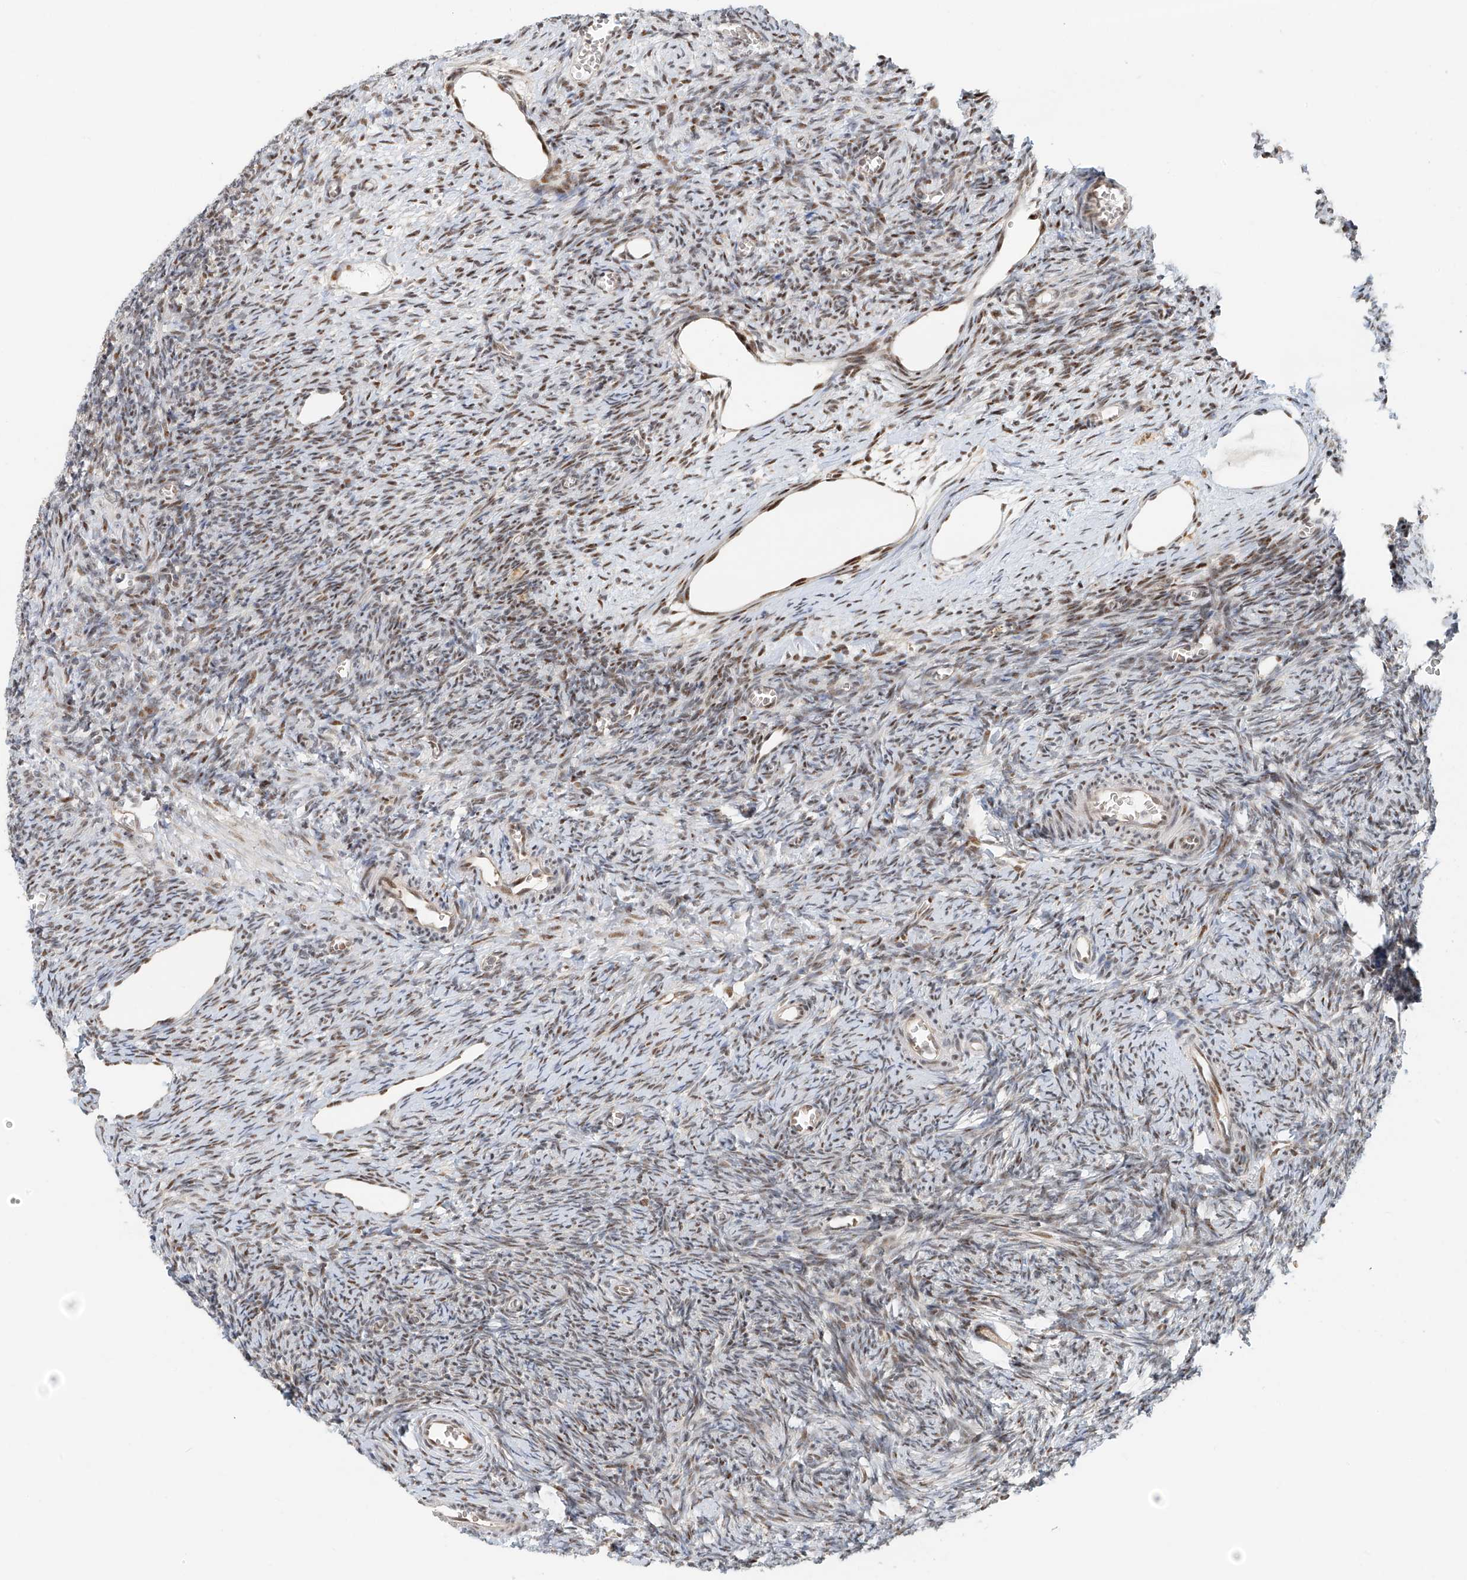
{"staining": {"intensity": "weak", "quantity": ">75%", "location": "nuclear"}, "tissue": "ovary", "cell_type": "Follicle cells", "image_type": "normal", "snomed": [{"axis": "morphology", "description": "Normal tissue, NOS"}, {"axis": "topography", "description": "Ovary"}], "caption": "About >75% of follicle cells in unremarkable human ovary exhibit weak nuclear protein expression as visualized by brown immunohistochemical staining.", "gene": "ZNF514", "patient": {"sex": "female", "age": 27}}